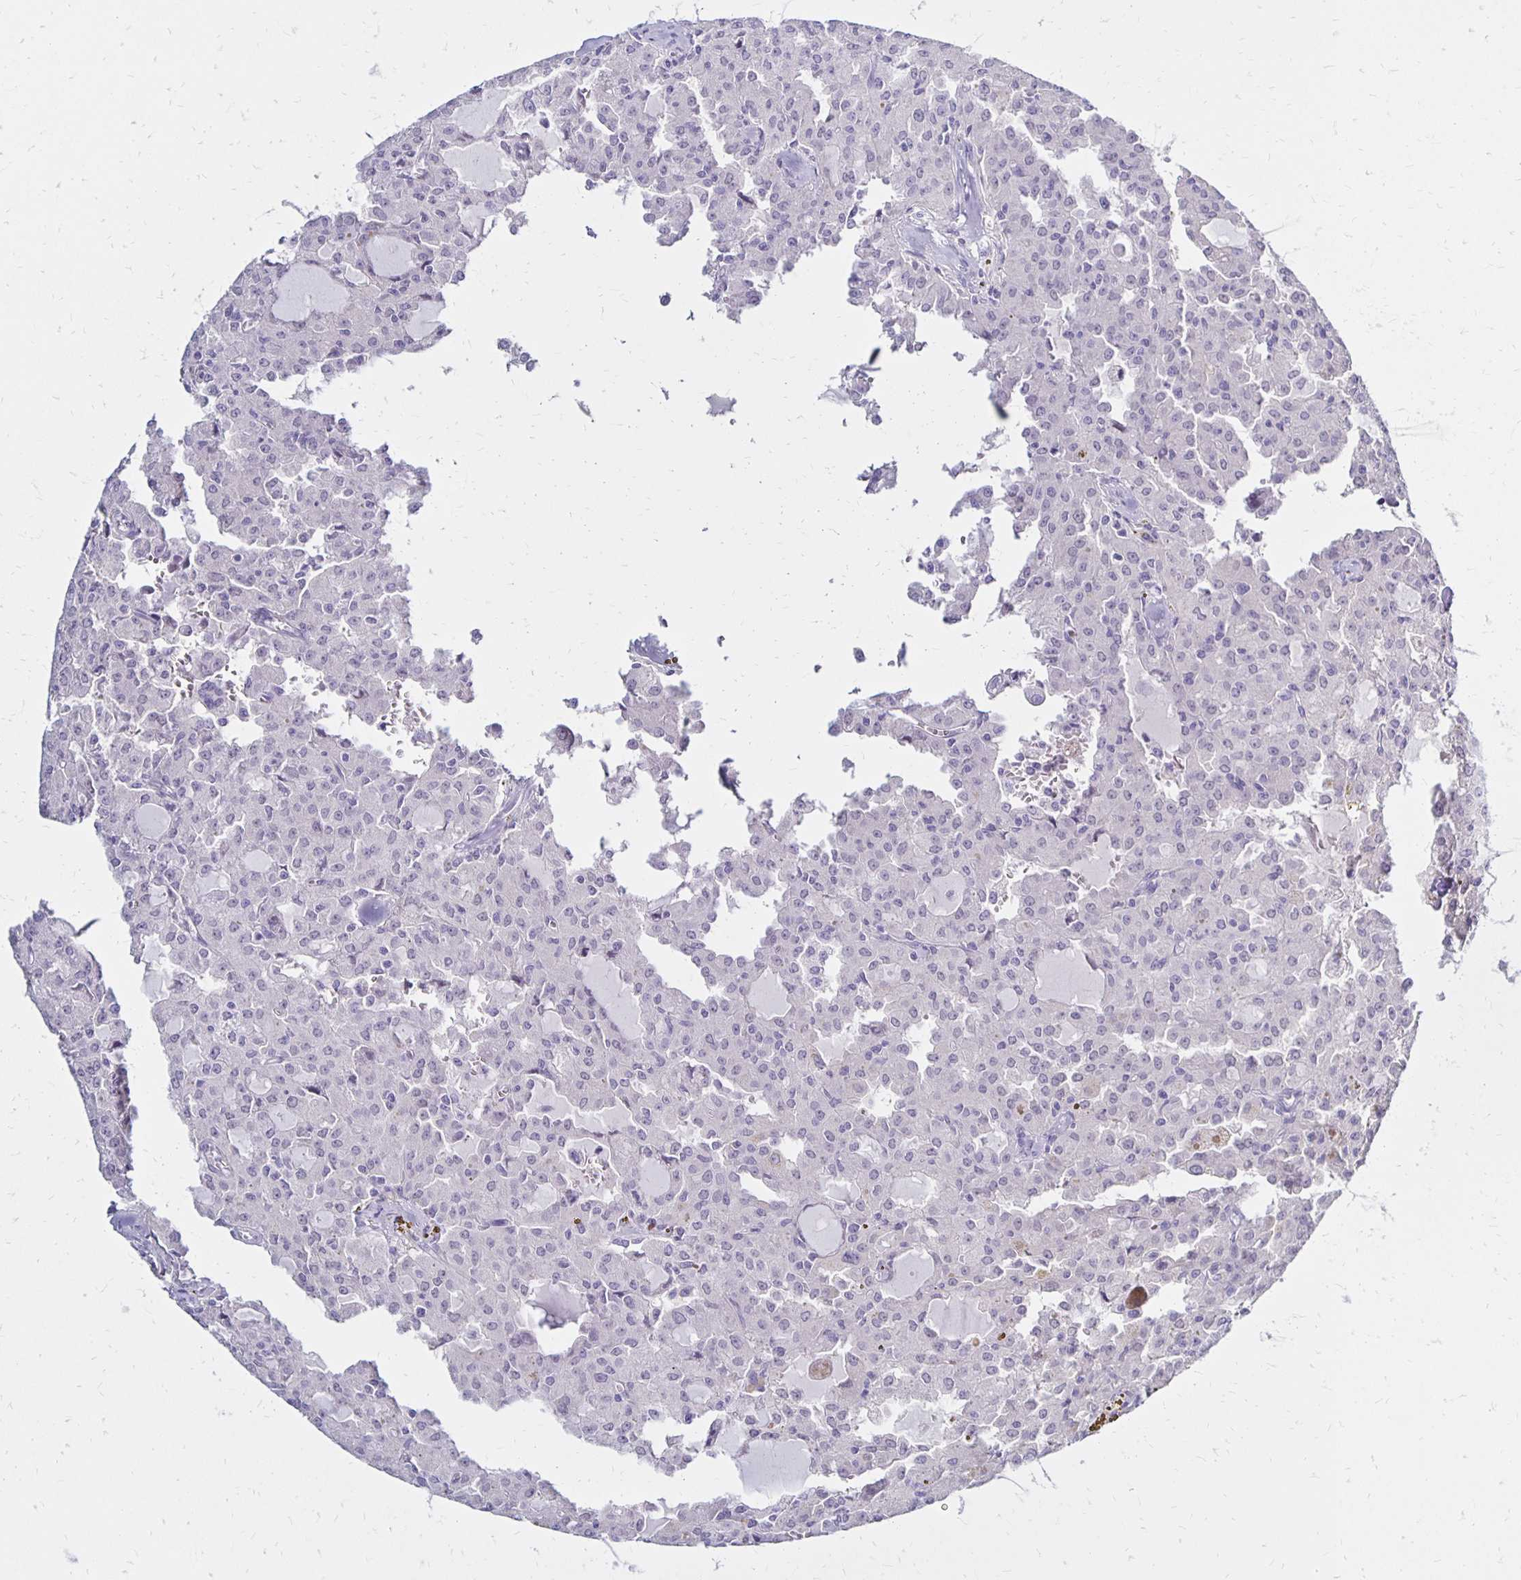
{"staining": {"intensity": "negative", "quantity": "none", "location": "none"}, "tissue": "head and neck cancer", "cell_type": "Tumor cells", "image_type": "cancer", "snomed": [{"axis": "morphology", "description": "Adenocarcinoma, NOS"}, {"axis": "topography", "description": "Head-Neck"}], "caption": "IHC photomicrograph of head and neck cancer stained for a protein (brown), which demonstrates no staining in tumor cells.", "gene": "FNTB", "patient": {"sex": "male", "age": 64}}